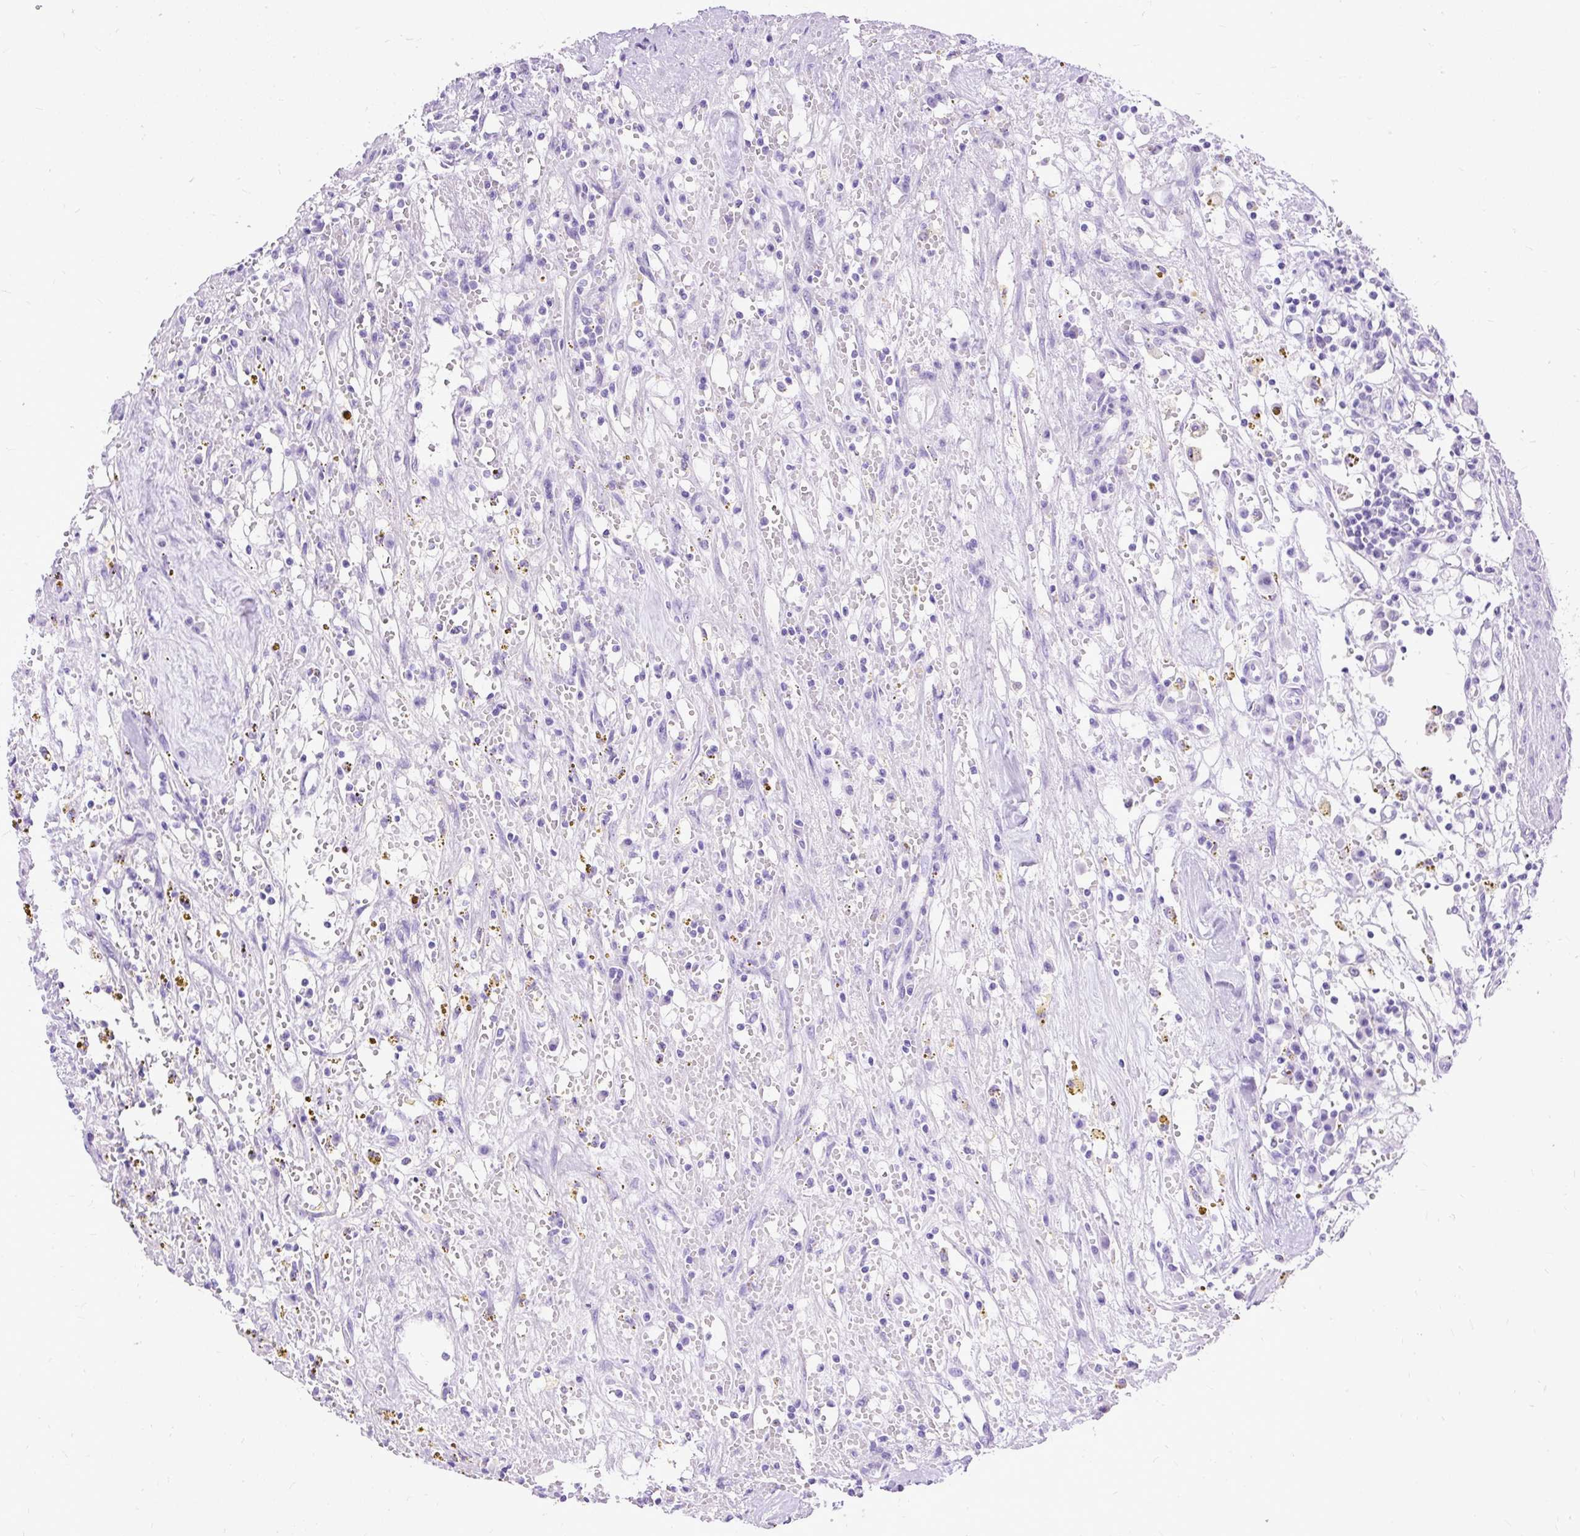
{"staining": {"intensity": "negative", "quantity": "none", "location": "none"}, "tissue": "renal cancer", "cell_type": "Tumor cells", "image_type": "cancer", "snomed": [{"axis": "morphology", "description": "Adenocarcinoma, NOS"}, {"axis": "topography", "description": "Kidney"}], "caption": "Tumor cells are negative for protein expression in human adenocarcinoma (renal).", "gene": "HEY1", "patient": {"sex": "male", "age": 56}}